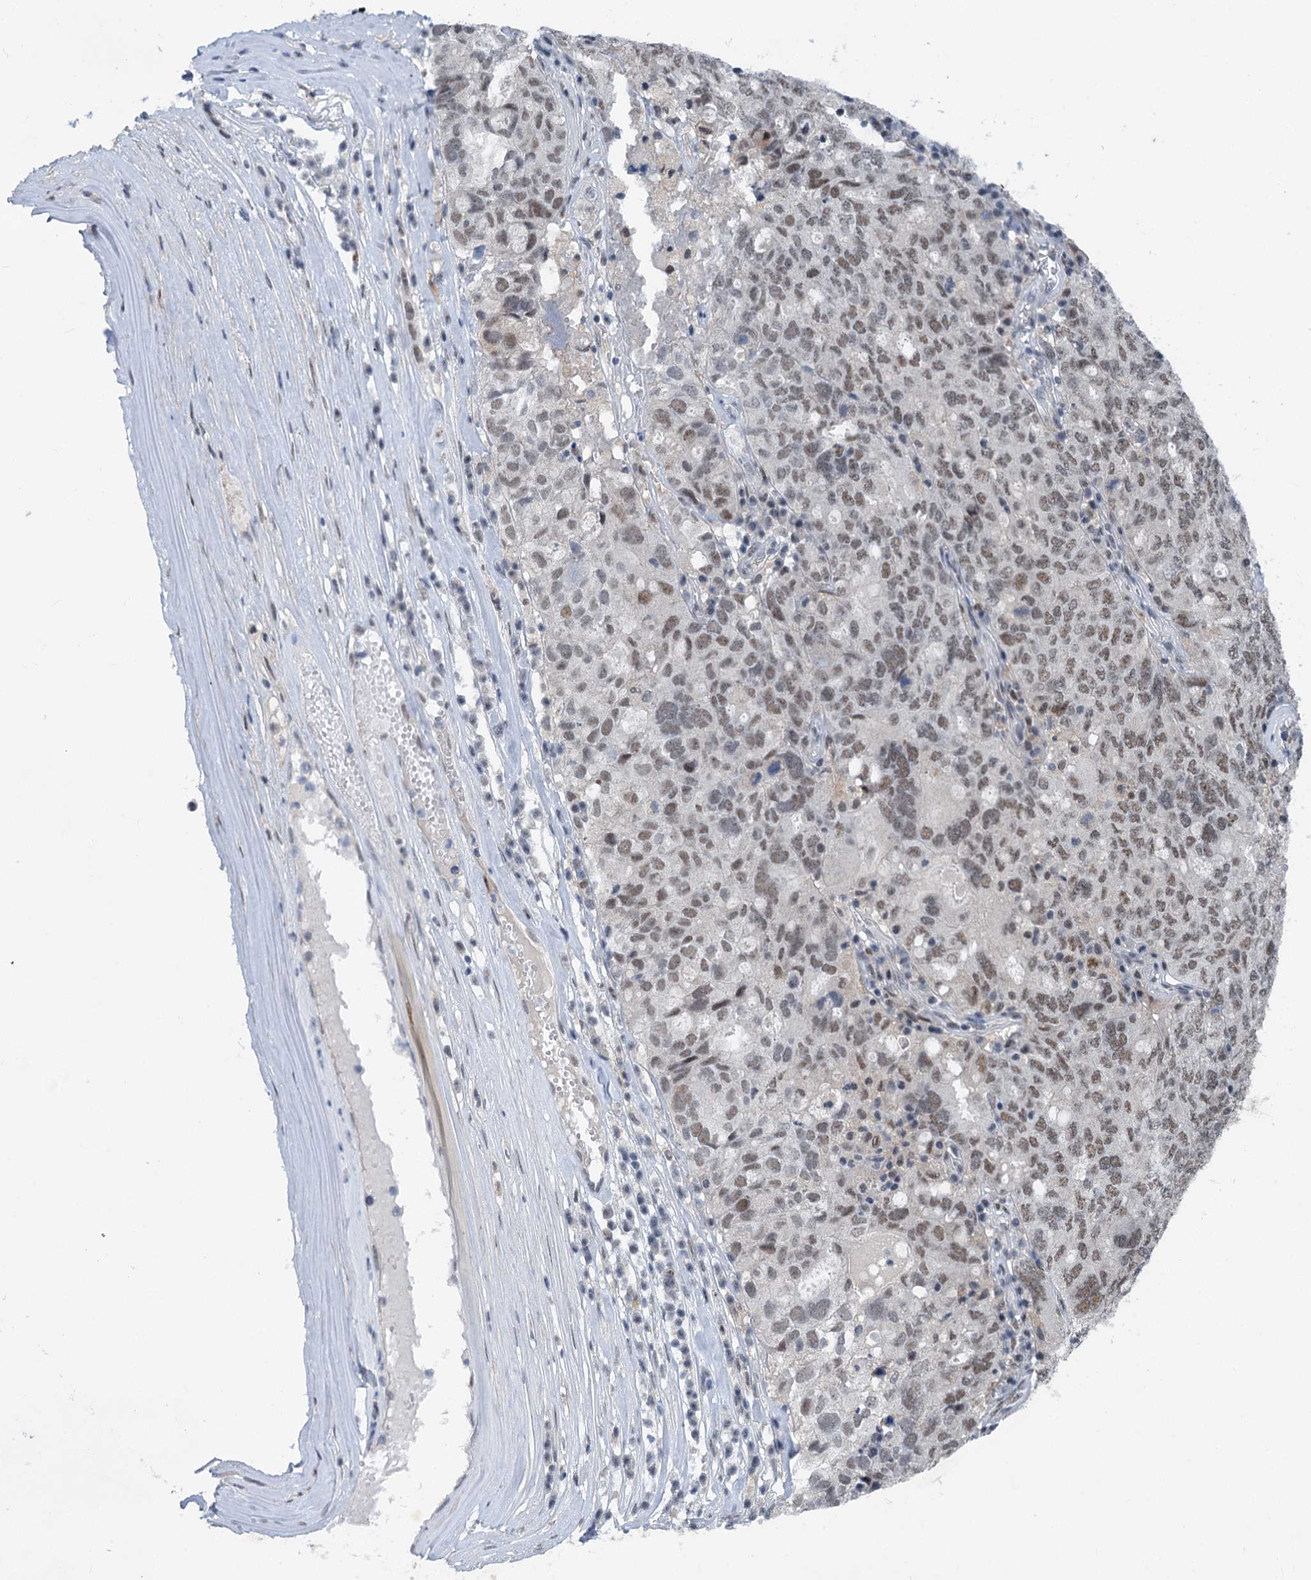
{"staining": {"intensity": "weak", "quantity": "<25%", "location": "nuclear"}, "tissue": "ovarian cancer", "cell_type": "Tumor cells", "image_type": "cancer", "snomed": [{"axis": "morphology", "description": "Carcinoma, endometroid"}, {"axis": "topography", "description": "Ovary"}], "caption": "This is a micrograph of immunohistochemistry staining of ovarian endometroid carcinoma, which shows no expression in tumor cells.", "gene": "PHF8", "patient": {"sex": "female", "age": 62}}